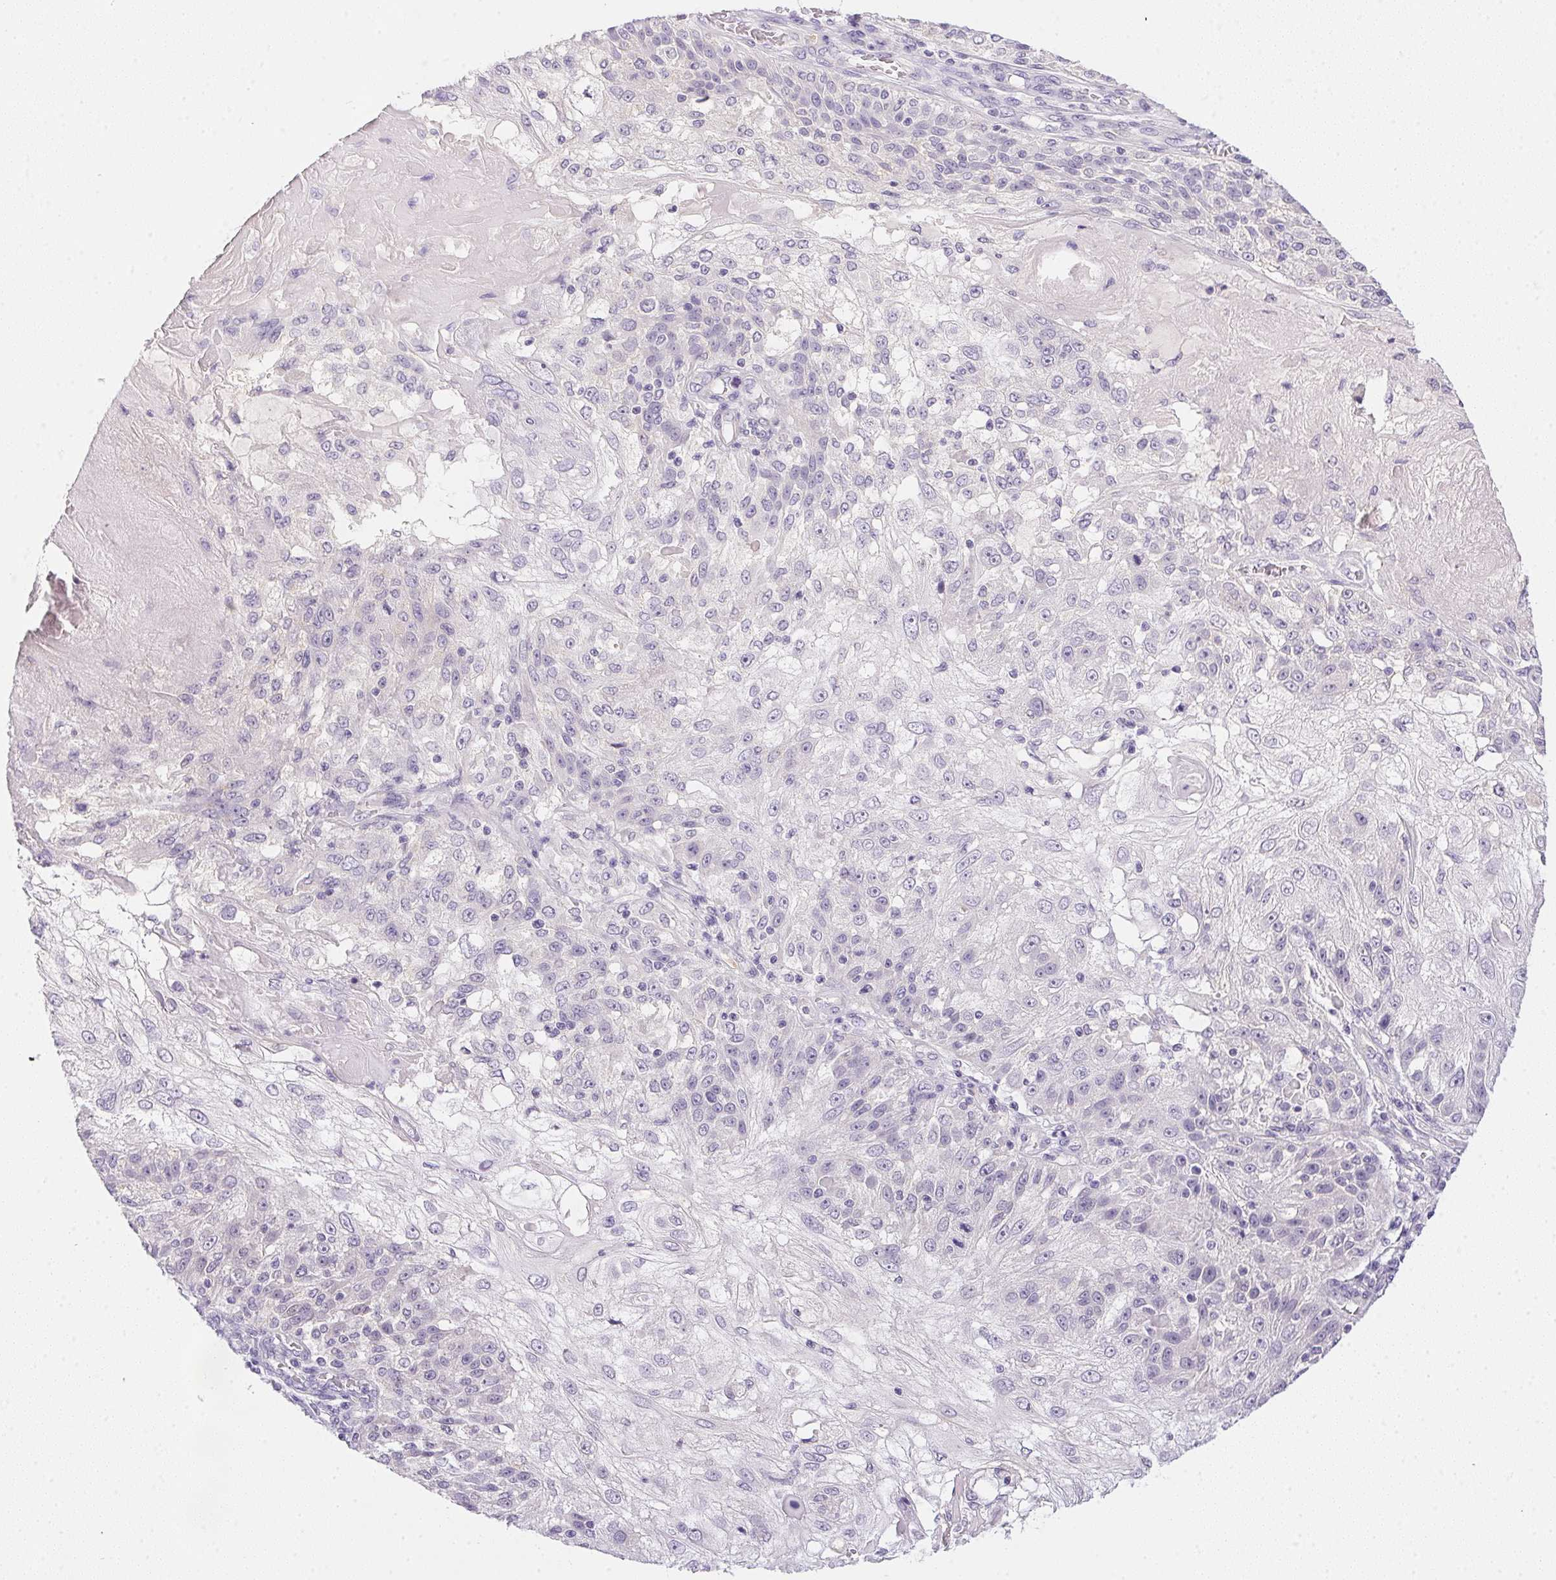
{"staining": {"intensity": "negative", "quantity": "none", "location": "none"}, "tissue": "skin cancer", "cell_type": "Tumor cells", "image_type": "cancer", "snomed": [{"axis": "morphology", "description": "Normal tissue, NOS"}, {"axis": "morphology", "description": "Squamous cell carcinoma, NOS"}, {"axis": "topography", "description": "Skin"}], "caption": "This is a image of immunohistochemistry staining of skin cancer, which shows no expression in tumor cells.", "gene": "SLC17A7", "patient": {"sex": "female", "age": 83}}